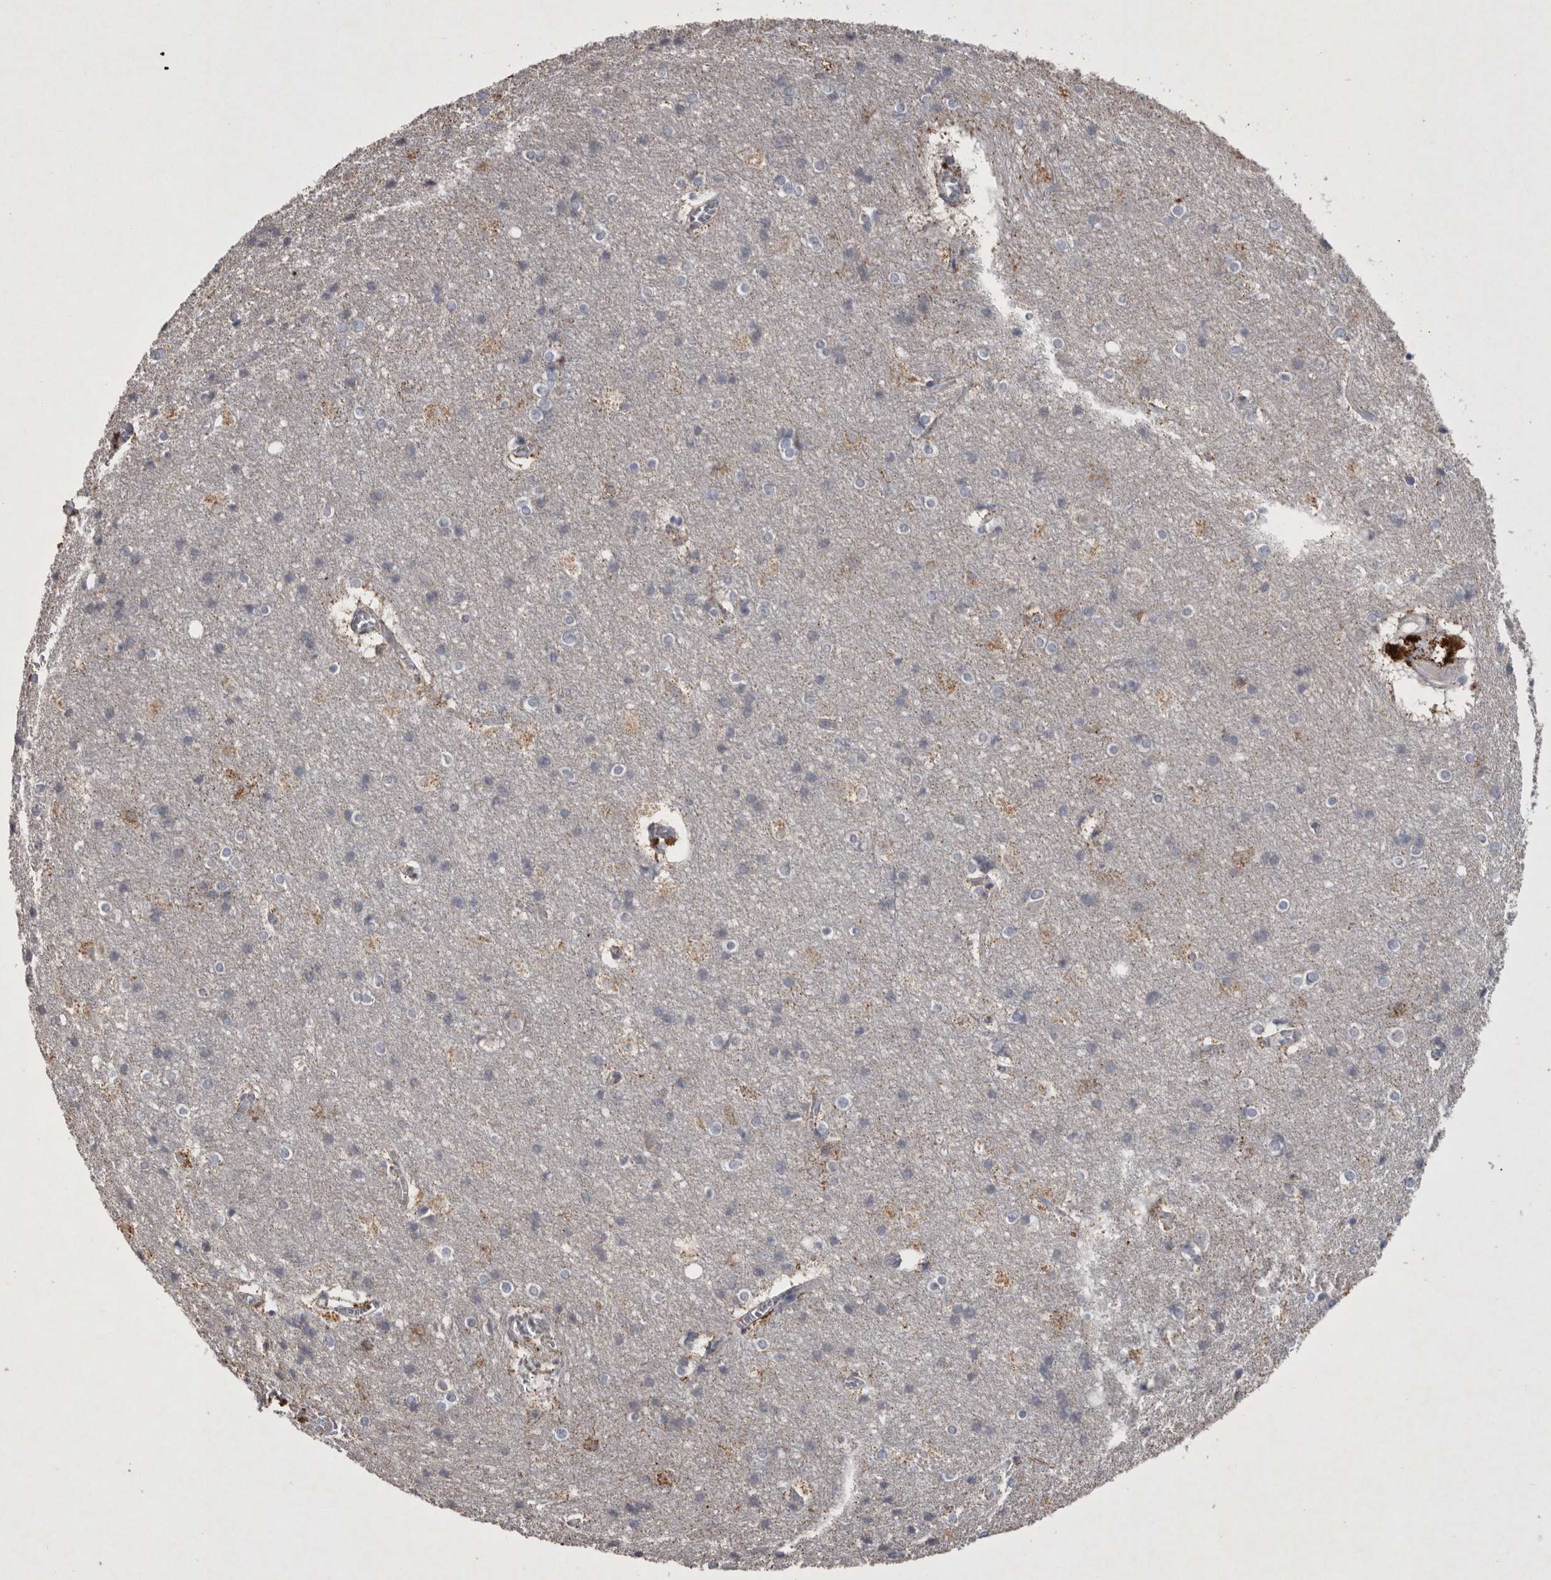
{"staining": {"intensity": "negative", "quantity": "none", "location": "none"}, "tissue": "cerebral cortex", "cell_type": "Endothelial cells", "image_type": "normal", "snomed": [{"axis": "morphology", "description": "Normal tissue, NOS"}, {"axis": "topography", "description": "Cerebral cortex"}], "caption": "Immunohistochemistry photomicrograph of normal cerebral cortex: human cerebral cortex stained with DAB (3,3'-diaminobenzidine) displays no significant protein staining in endothelial cells. Brightfield microscopy of IHC stained with DAB (3,3'-diaminobenzidine) (brown) and hematoxylin (blue), captured at high magnification.", "gene": "DKK3", "patient": {"sex": "male", "age": 54}}